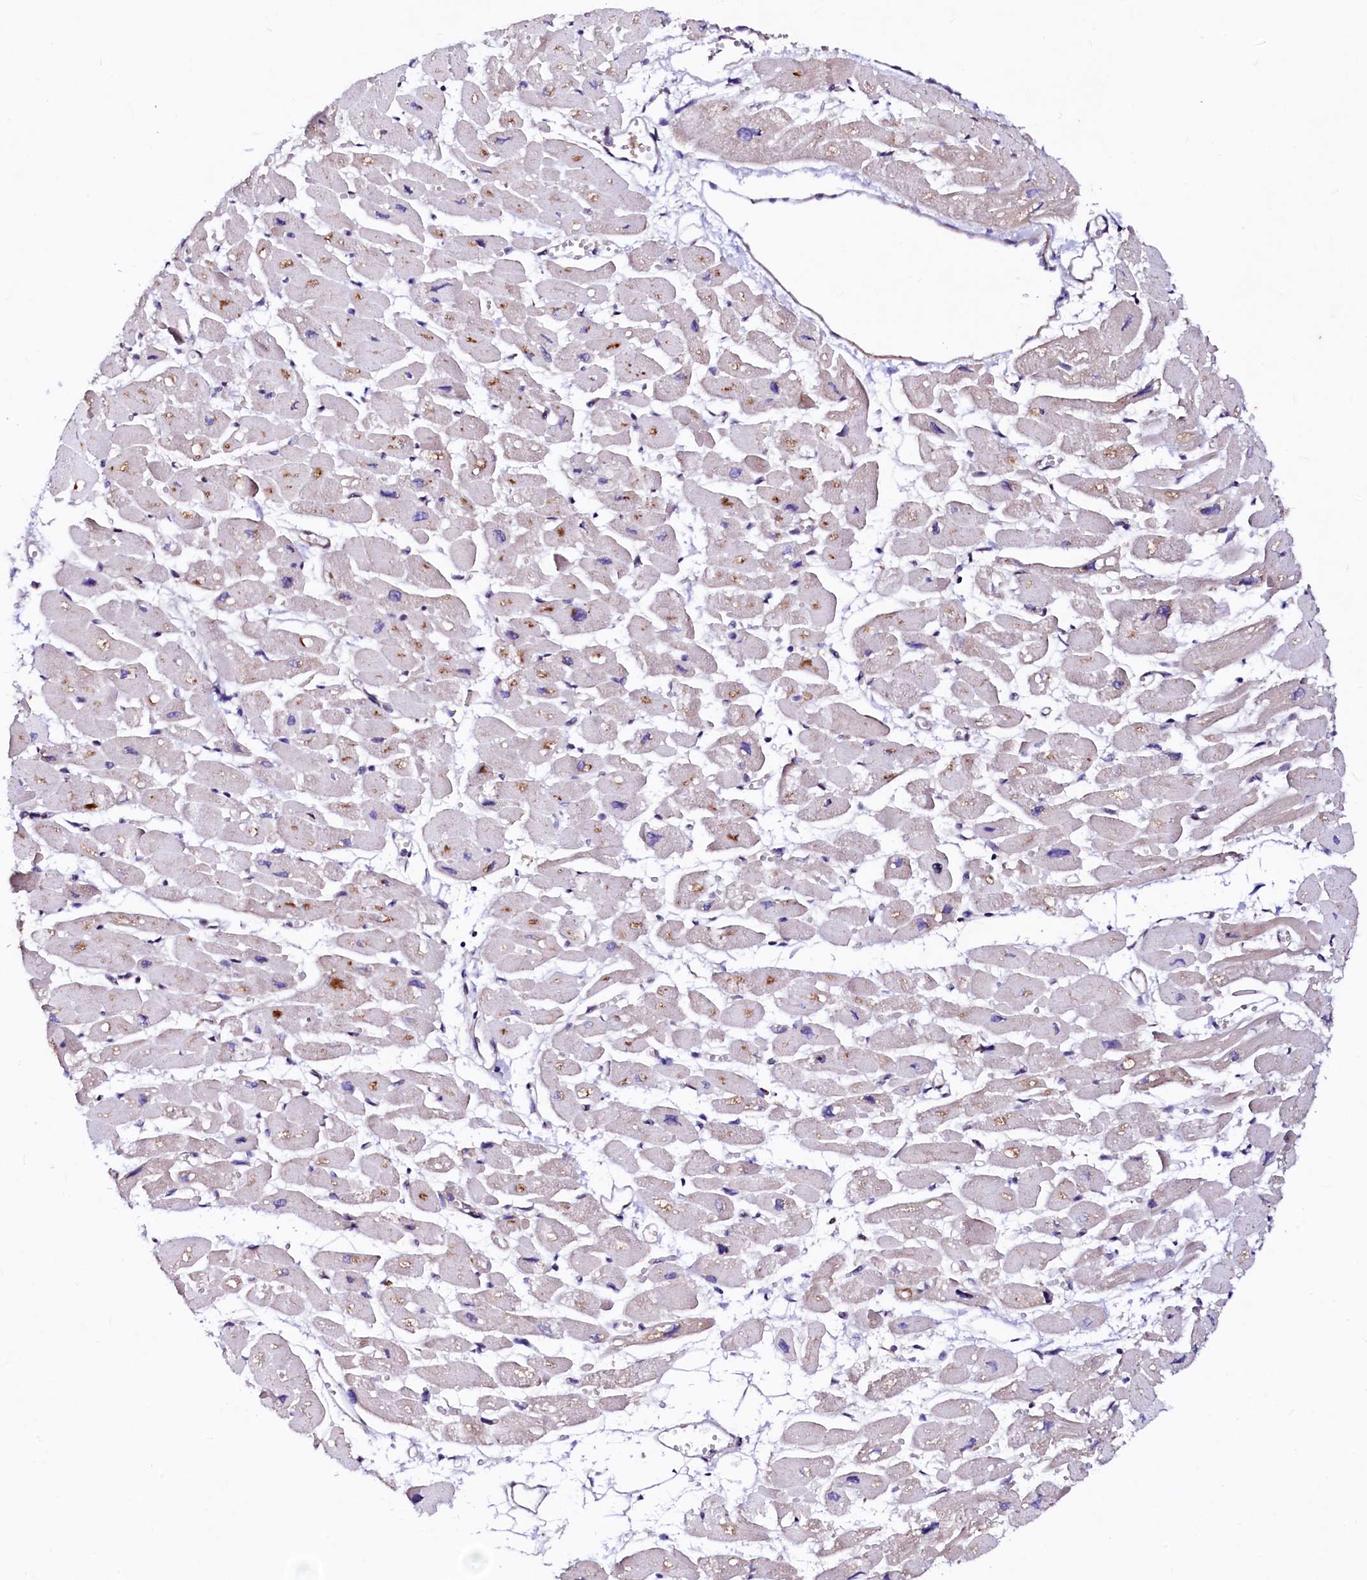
{"staining": {"intensity": "weak", "quantity": "25%-75%", "location": "cytoplasmic/membranous"}, "tissue": "heart muscle", "cell_type": "Cardiomyocytes", "image_type": "normal", "snomed": [{"axis": "morphology", "description": "Normal tissue, NOS"}, {"axis": "topography", "description": "Heart"}], "caption": "Protein expression by immunohistochemistry reveals weak cytoplasmic/membranous expression in approximately 25%-75% of cardiomyocytes in benign heart muscle.", "gene": "GPR176", "patient": {"sex": "female", "age": 54}}